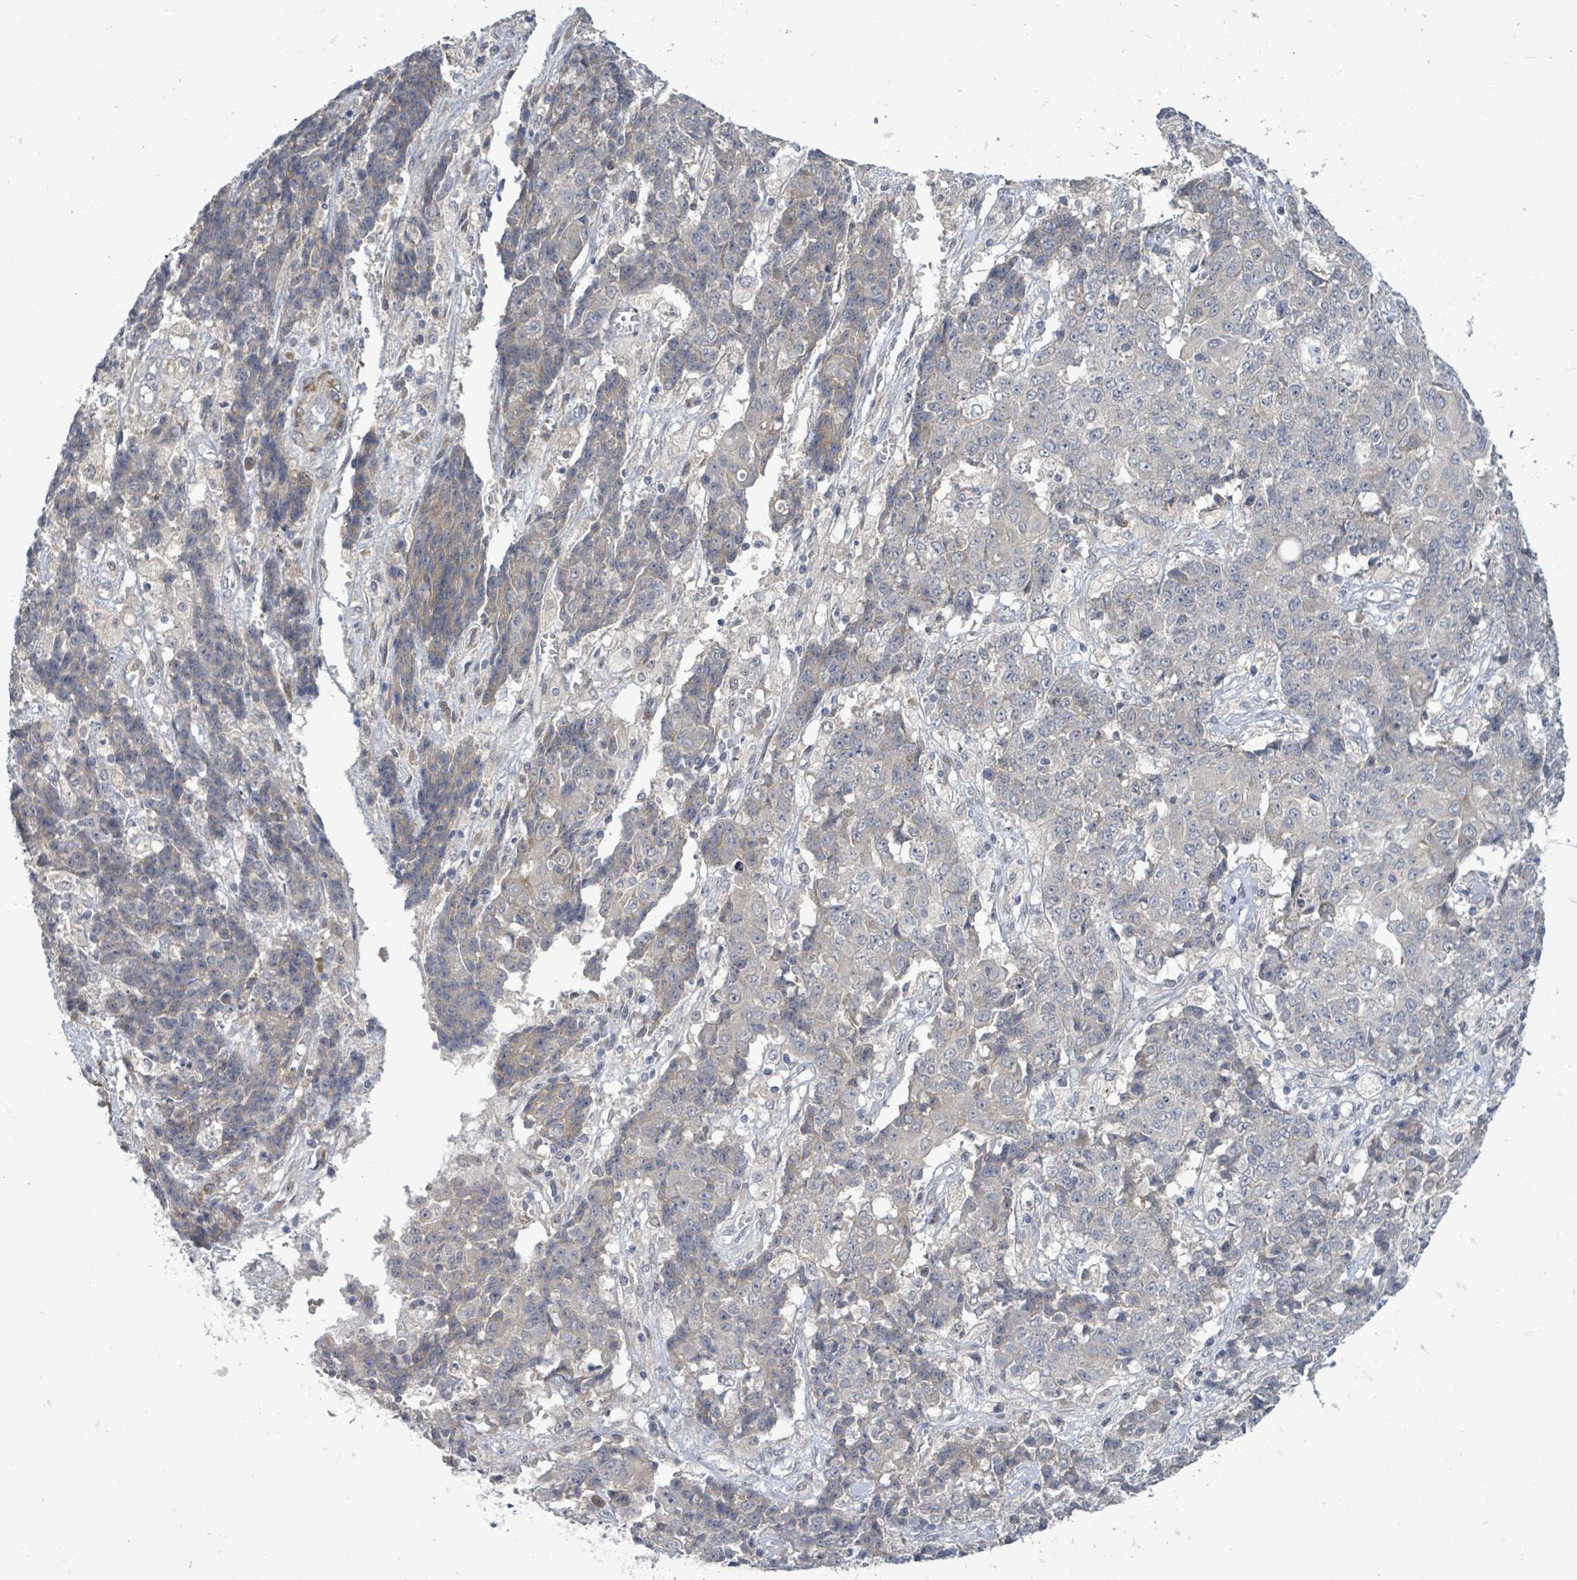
{"staining": {"intensity": "negative", "quantity": "none", "location": "none"}, "tissue": "ovarian cancer", "cell_type": "Tumor cells", "image_type": "cancer", "snomed": [{"axis": "morphology", "description": "Carcinoma, endometroid"}, {"axis": "topography", "description": "Ovary"}], "caption": "Image shows no significant protein expression in tumor cells of ovarian cancer. (Brightfield microscopy of DAB (3,3'-diaminobenzidine) immunohistochemistry (IHC) at high magnification).", "gene": "SLIT3", "patient": {"sex": "female", "age": 42}}